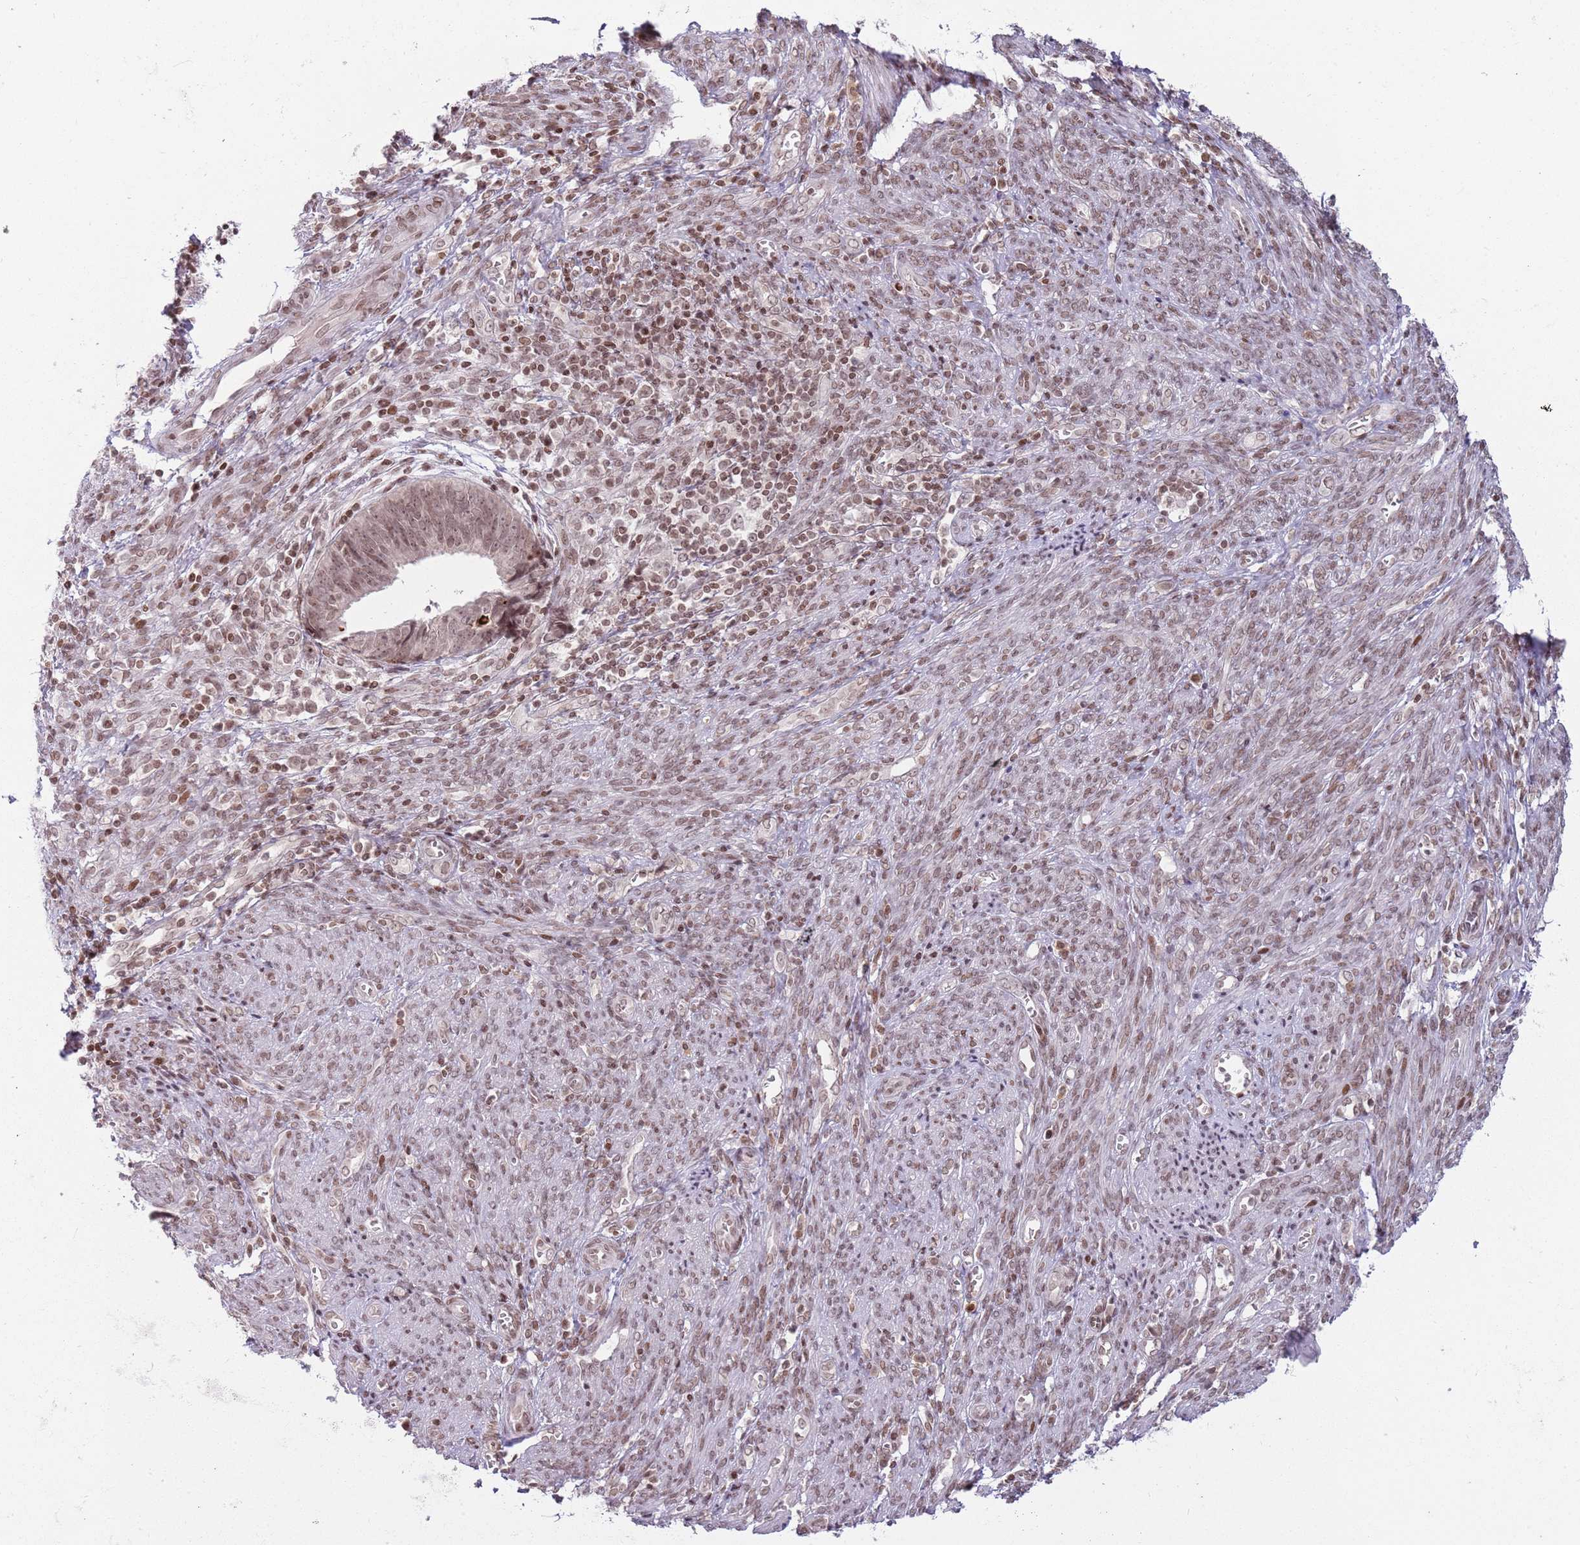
{"staining": {"intensity": "moderate", "quantity": ">75%", "location": "nuclear"}, "tissue": "endometrial cancer", "cell_type": "Tumor cells", "image_type": "cancer", "snomed": [{"axis": "morphology", "description": "Adenocarcinoma, NOS"}, {"axis": "topography", "description": "Endometrium"}], "caption": "A micrograph showing moderate nuclear positivity in approximately >75% of tumor cells in endometrial adenocarcinoma, as visualized by brown immunohistochemical staining.", "gene": "SH3RF3", "patient": {"sex": "female", "age": 75}}